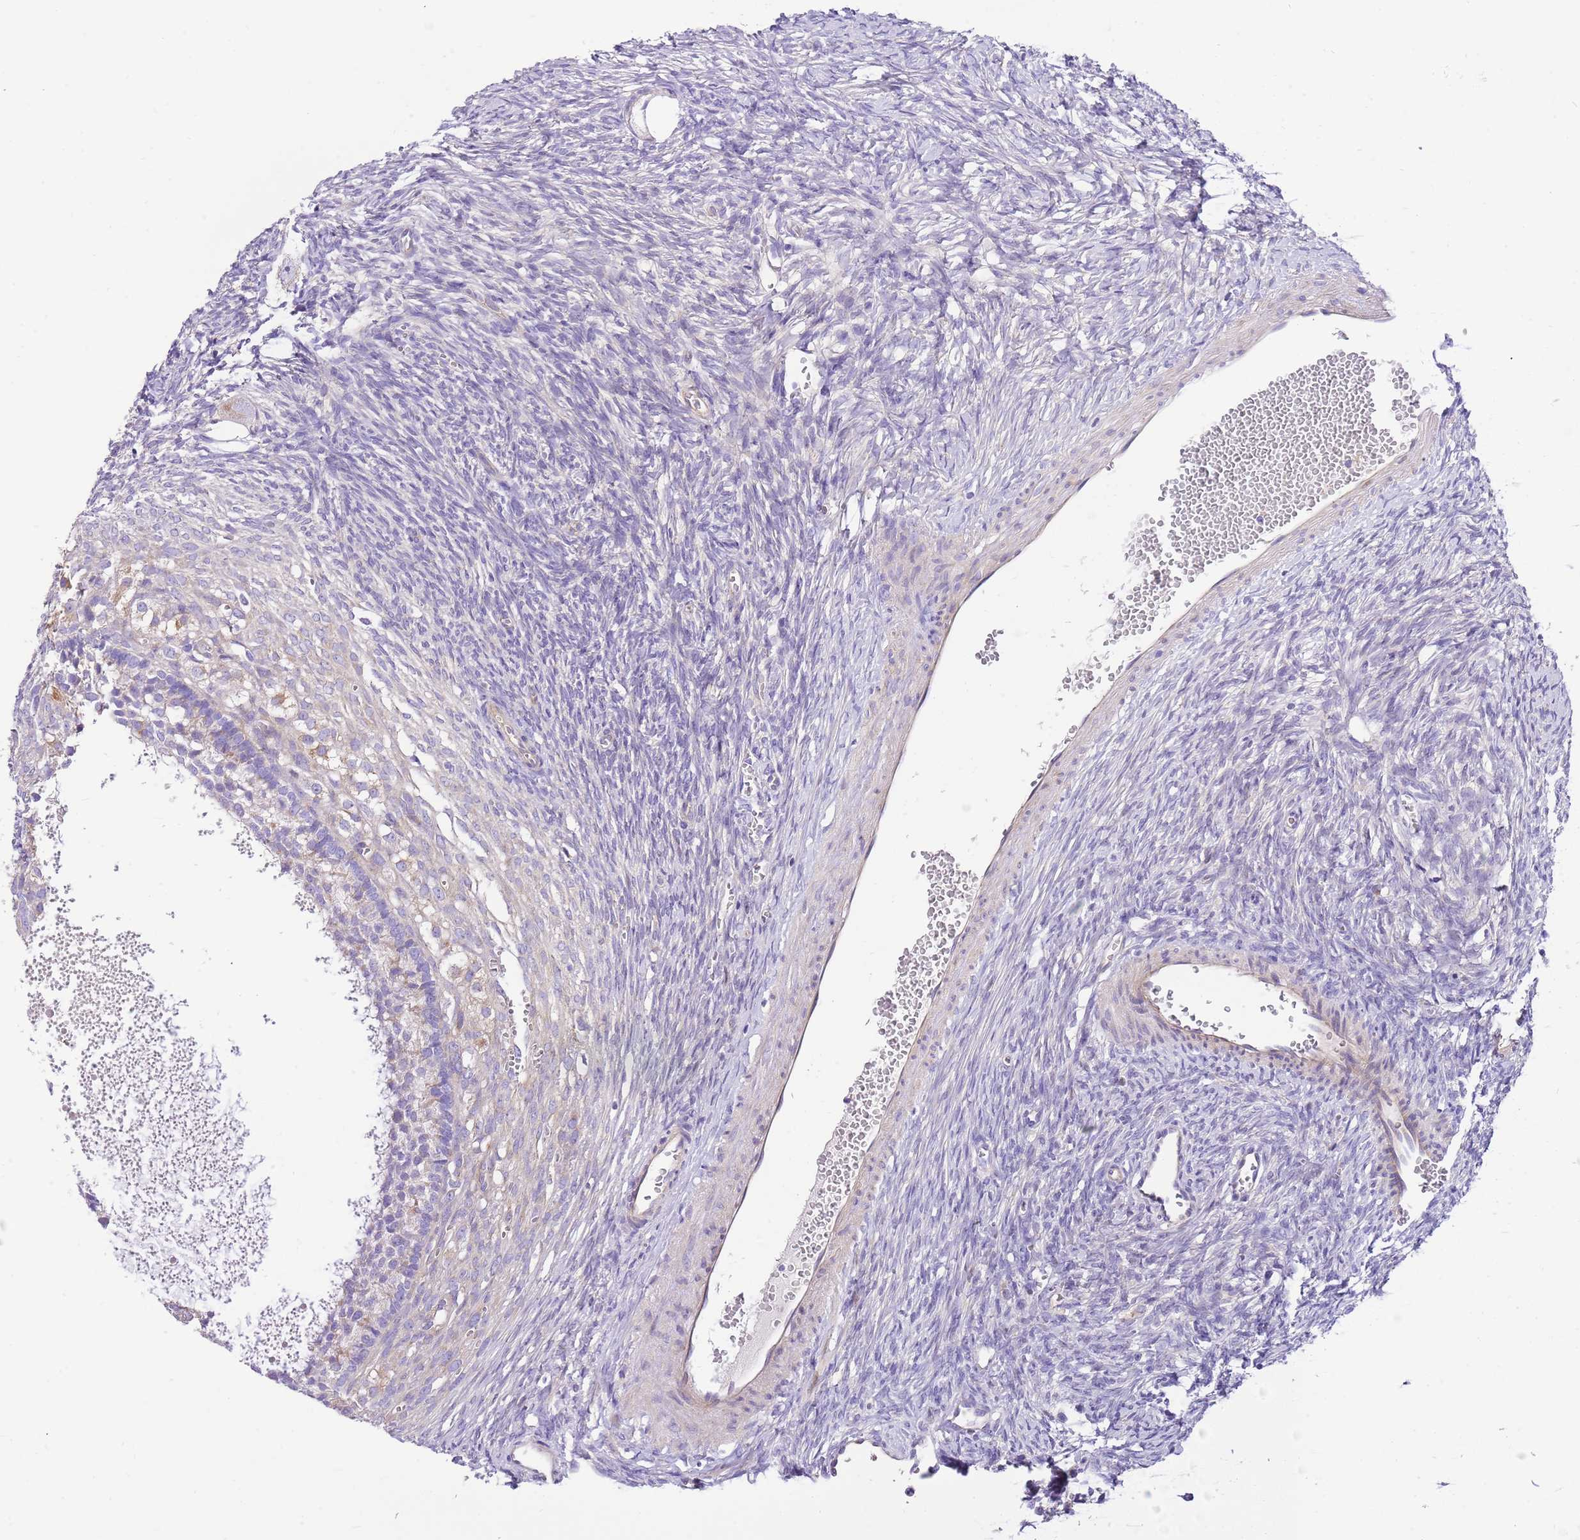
{"staining": {"intensity": "negative", "quantity": "none", "location": "none"}, "tissue": "ovary", "cell_type": "Ovarian stroma cells", "image_type": "normal", "snomed": [{"axis": "morphology", "description": "Normal tissue, NOS"}, {"axis": "morphology", "description": "Developmental malformation"}, {"axis": "topography", "description": "Ovary"}], "caption": "IHC photomicrograph of normal human ovary stained for a protein (brown), which exhibits no expression in ovarian stroma cells.", "gene": "SERINC3", "patient": {"sex": "female", "age": 39}}